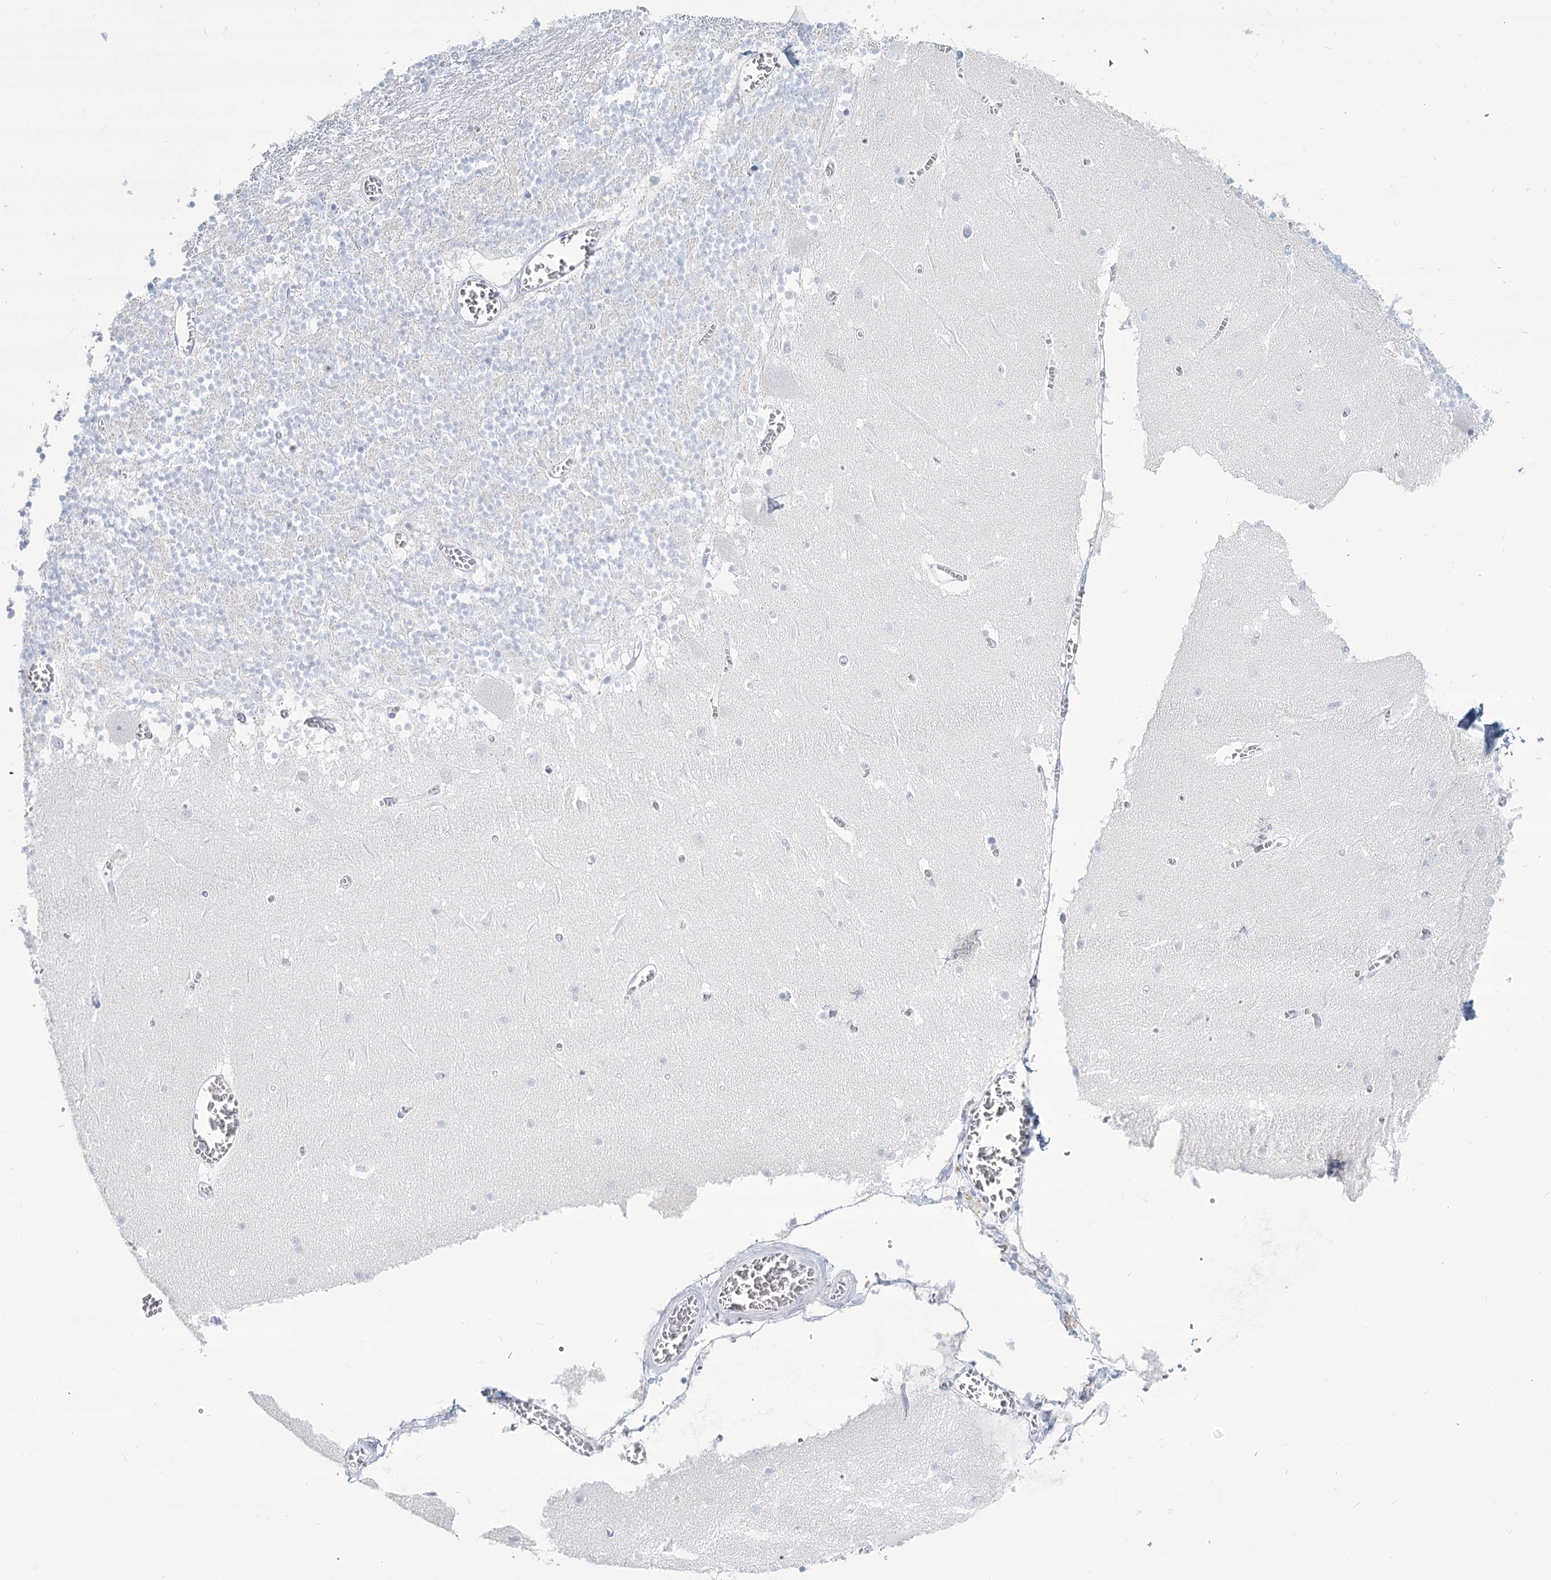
{"staining": {"intensity": "negative", "quantity": "none", "location": "none"}, "tissue": "cerebellum", "cell_type": "Cells in granular layer", "image_type": "normal", "snomed": [{"axis": "morphology", "description": "Normal tissue, NOS"}, {"axis": "topography", "description": "Cerebellum"}], "caption": "High magnification brightfield microscopy of benign cerebellum stained with DAB (brown) and counterstained with hematoxylin (blue): cells in granular layer show no significant expression.", "gene": "SLC6A19", "patient": {"sex": "female", "age": 28}}